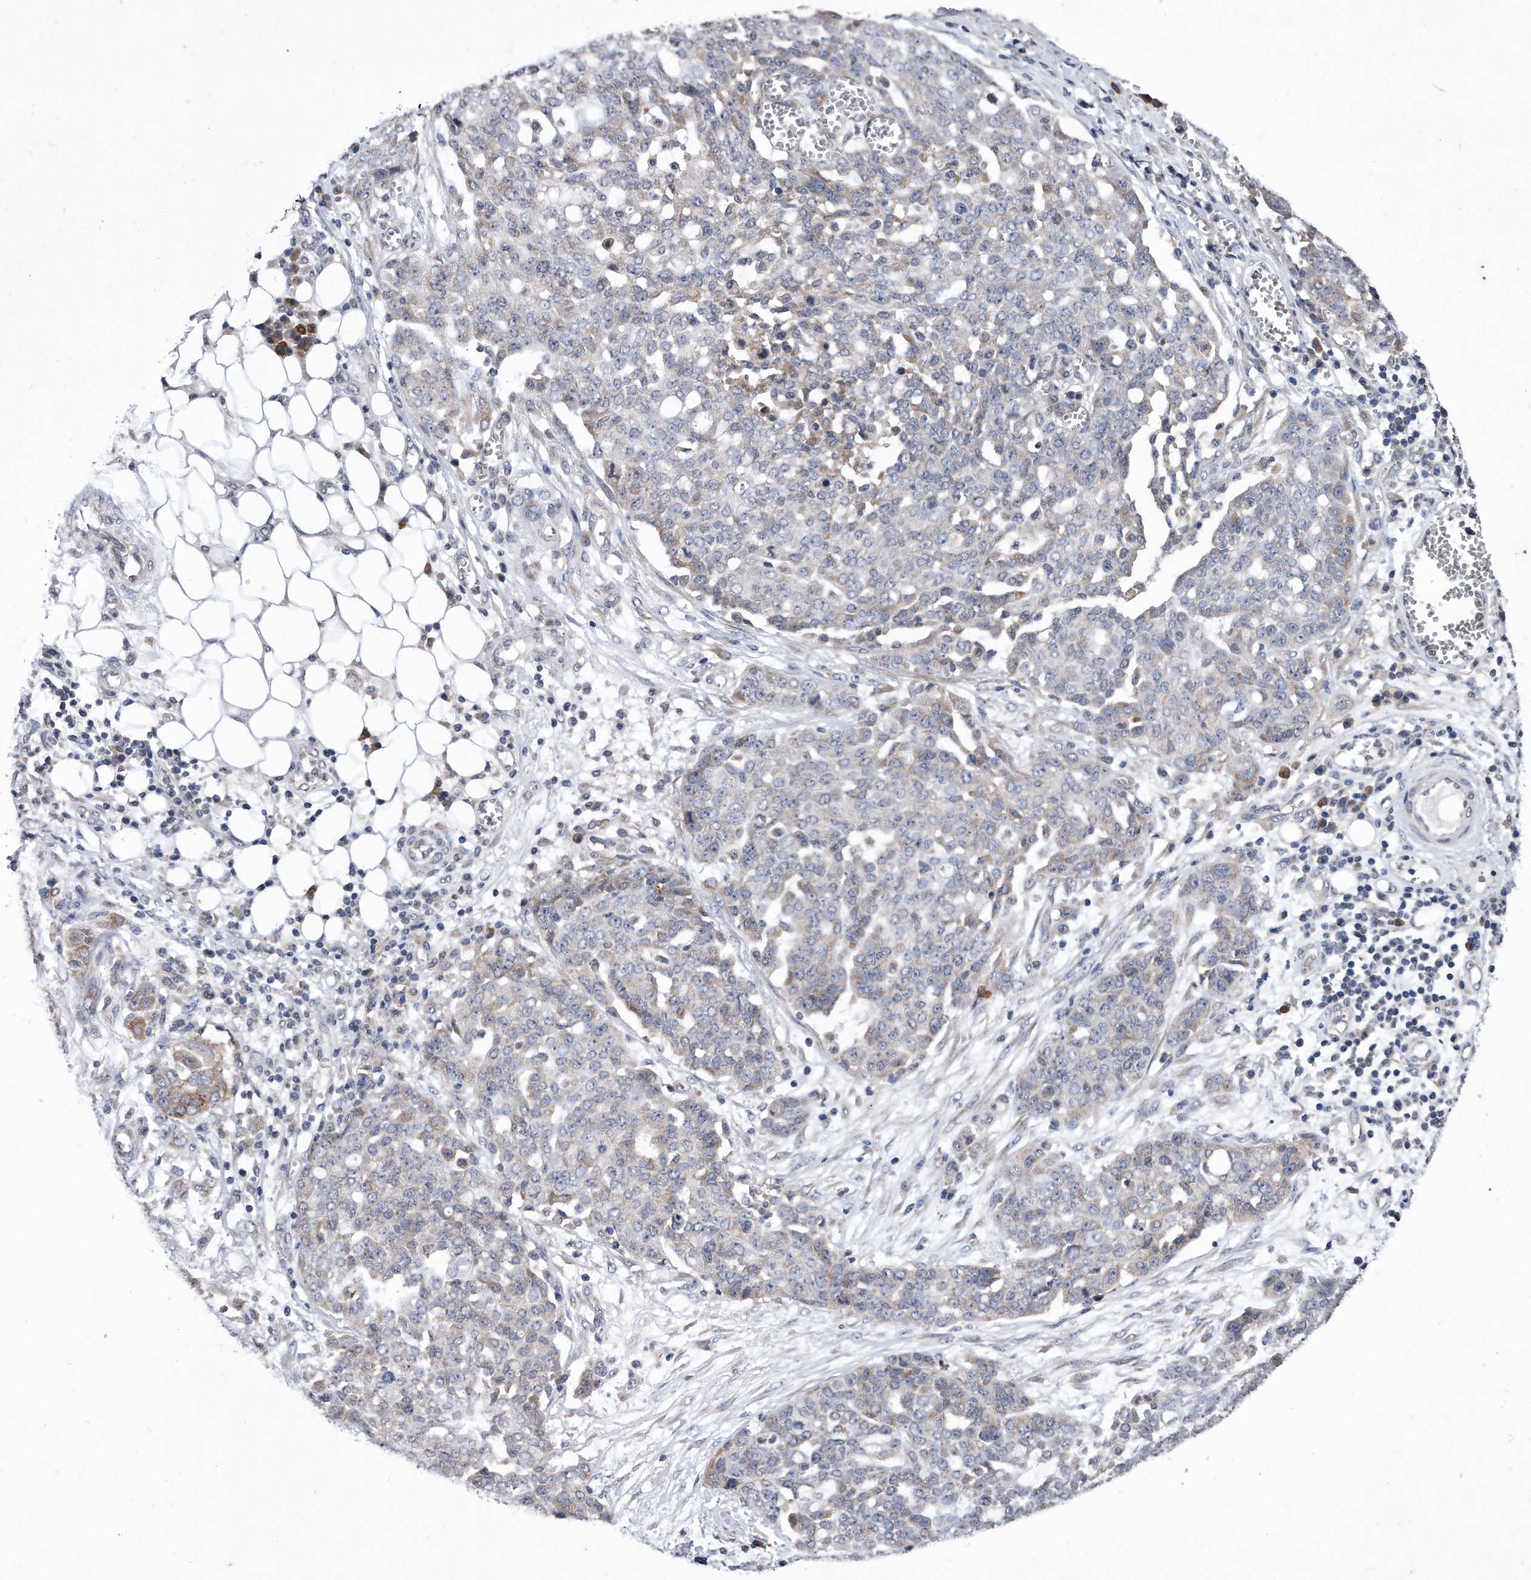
{"staining": {"intensity": "negative", "quantity": "none", "location": "none"}, "tissue": "ovarian cancer", "cell_type": "Tumor cells", "image_type": "cancer", "snomed": [{"axis": "morphology", "description": "Cystadenocarcinoma, serous, NOS"}, {"axis": "topography", "description": "Soft tissue"}, {"axis": "topography", "description": "Ovary"}], "caption": "Protein analysis of serous cystadenocarcinoma (ovarian) demonstrates no significant positivity in tumor cells.", "gene": "DAB1", "patient": {"sex": "female", "age": 57}}